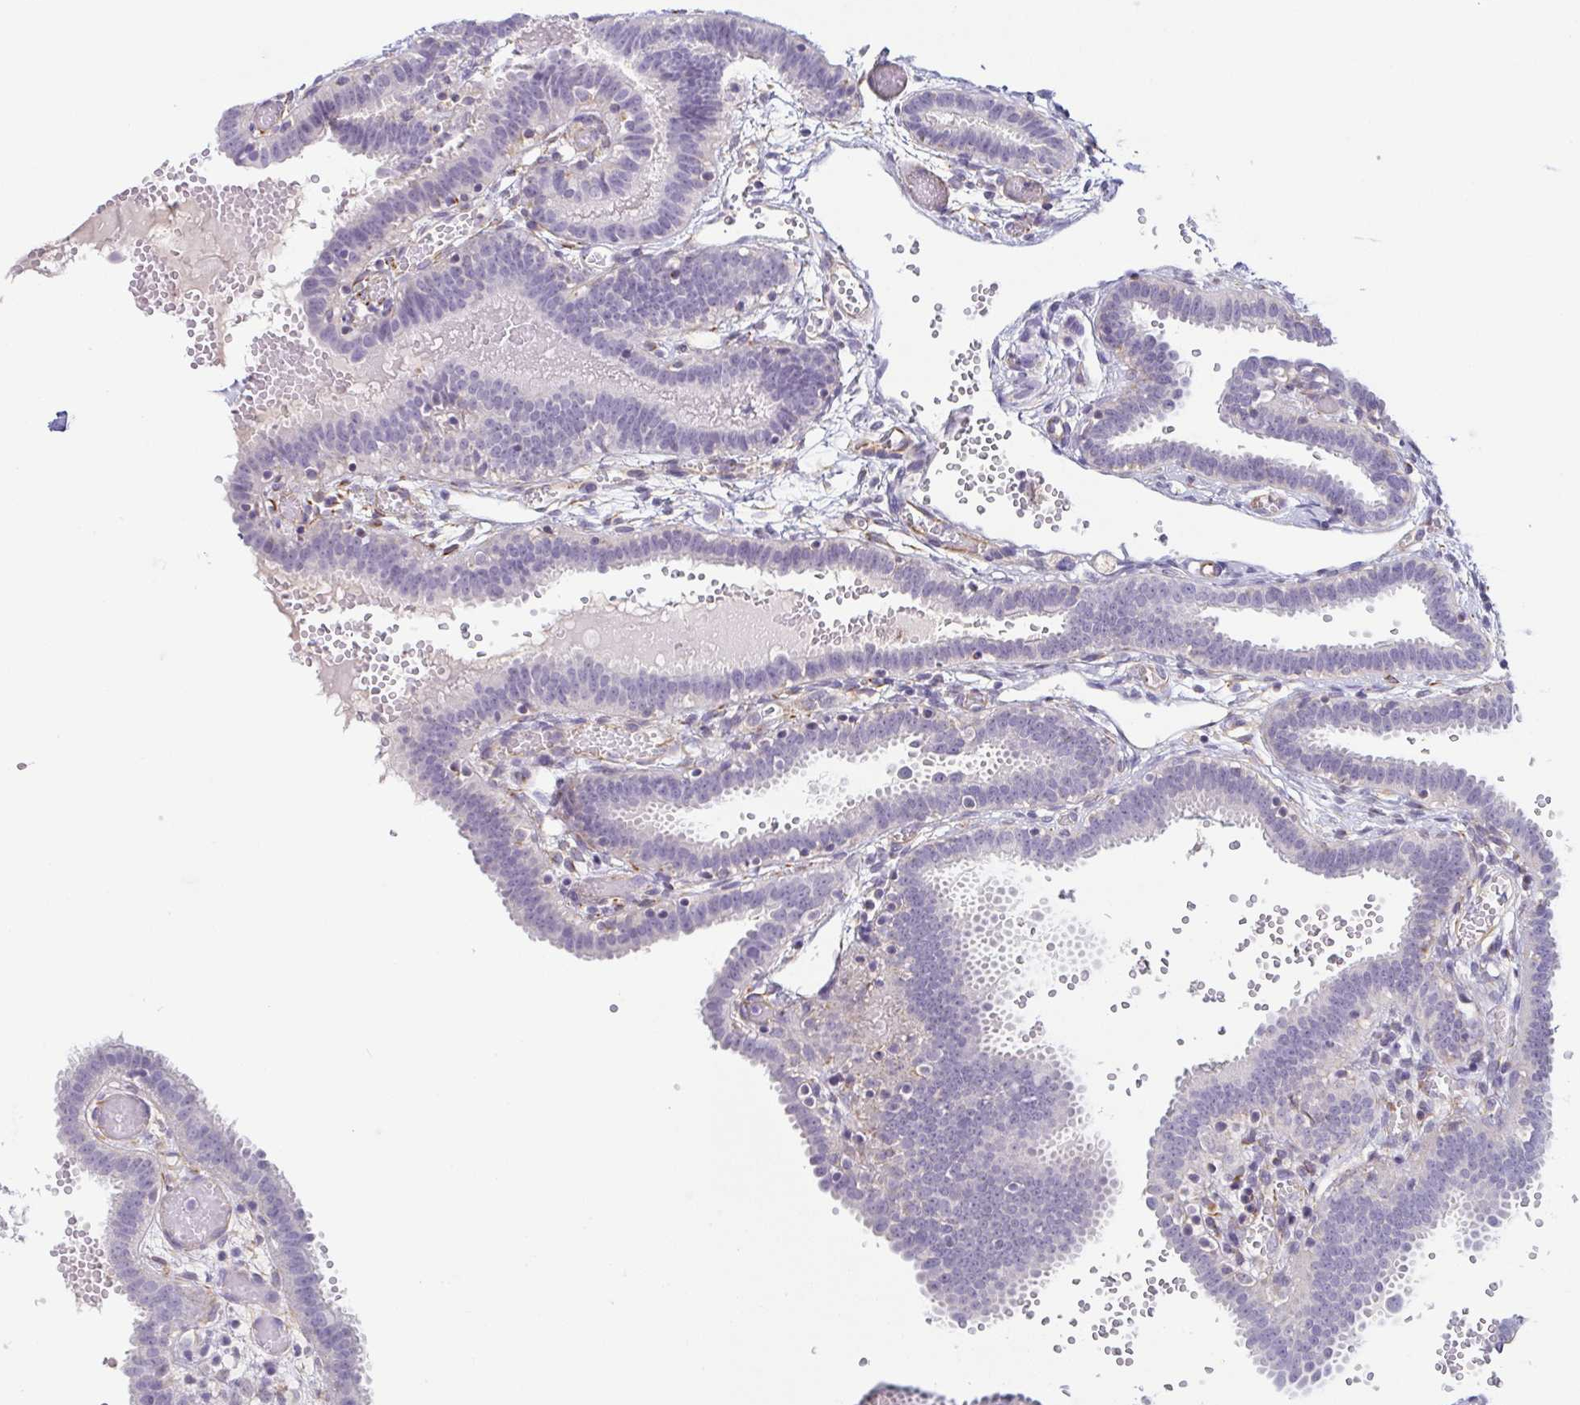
{"staining": {"intensity": "negative", "quantity": "none", "location": "none"}, "tissue": "fallopian tube", "cell_type": "Glandular cells", "image_type": "normal", "snomed": [{"axis": "morphology", "description": "Normal tissue, NOS"}, {"axis": "topography", "description": "Fallopian tube"}], "caption": "Image shows no significant protein expression in glandular cells of benign fallopian tube. (DAB IHC visualized using brightfield microscopy, high magnification).", "gene": "COL17A1", "patient": {"sex": "female", "age": 37}}